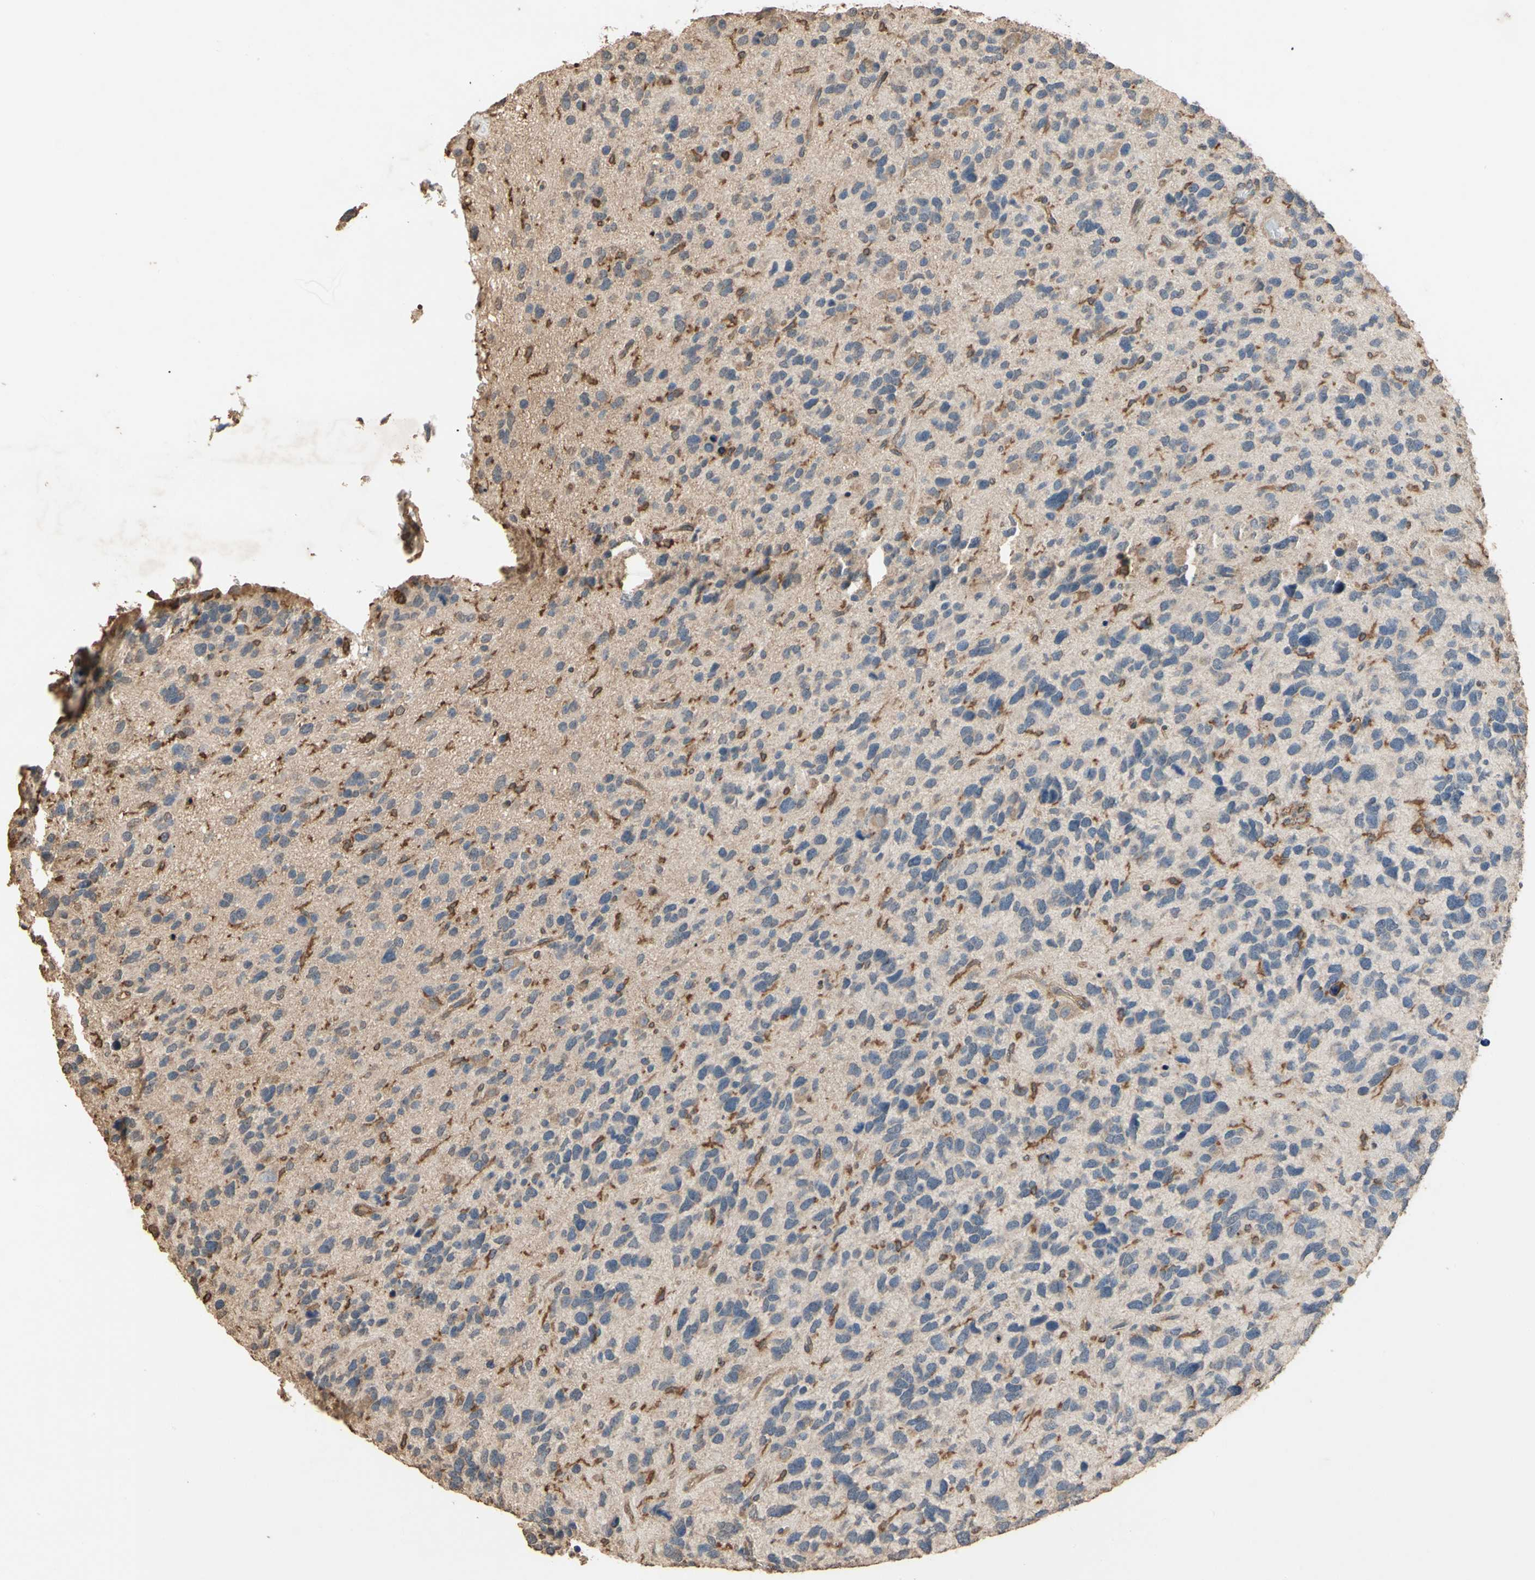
{"staining": {"intensity": "negative", "quantity": "none", "location": "none"}, "tissue": "glioma", "cell_type": "Tumor cells", "image_type": "cancer", "snomed": [{"axis": "morphology", "description": "Glioma, malignant, High grade"}, {"axis": "topography", "description": "Brain"}], "caption": "Immunohistochemical staining of human malignant high-grade glioma reveals no significant expression in tumor cells. (DAB (3,3'-diaminobenzidine) IHC, high magnification).", "gene": "MAP3K10", "patient": {"sex": "female", "age": 58}}